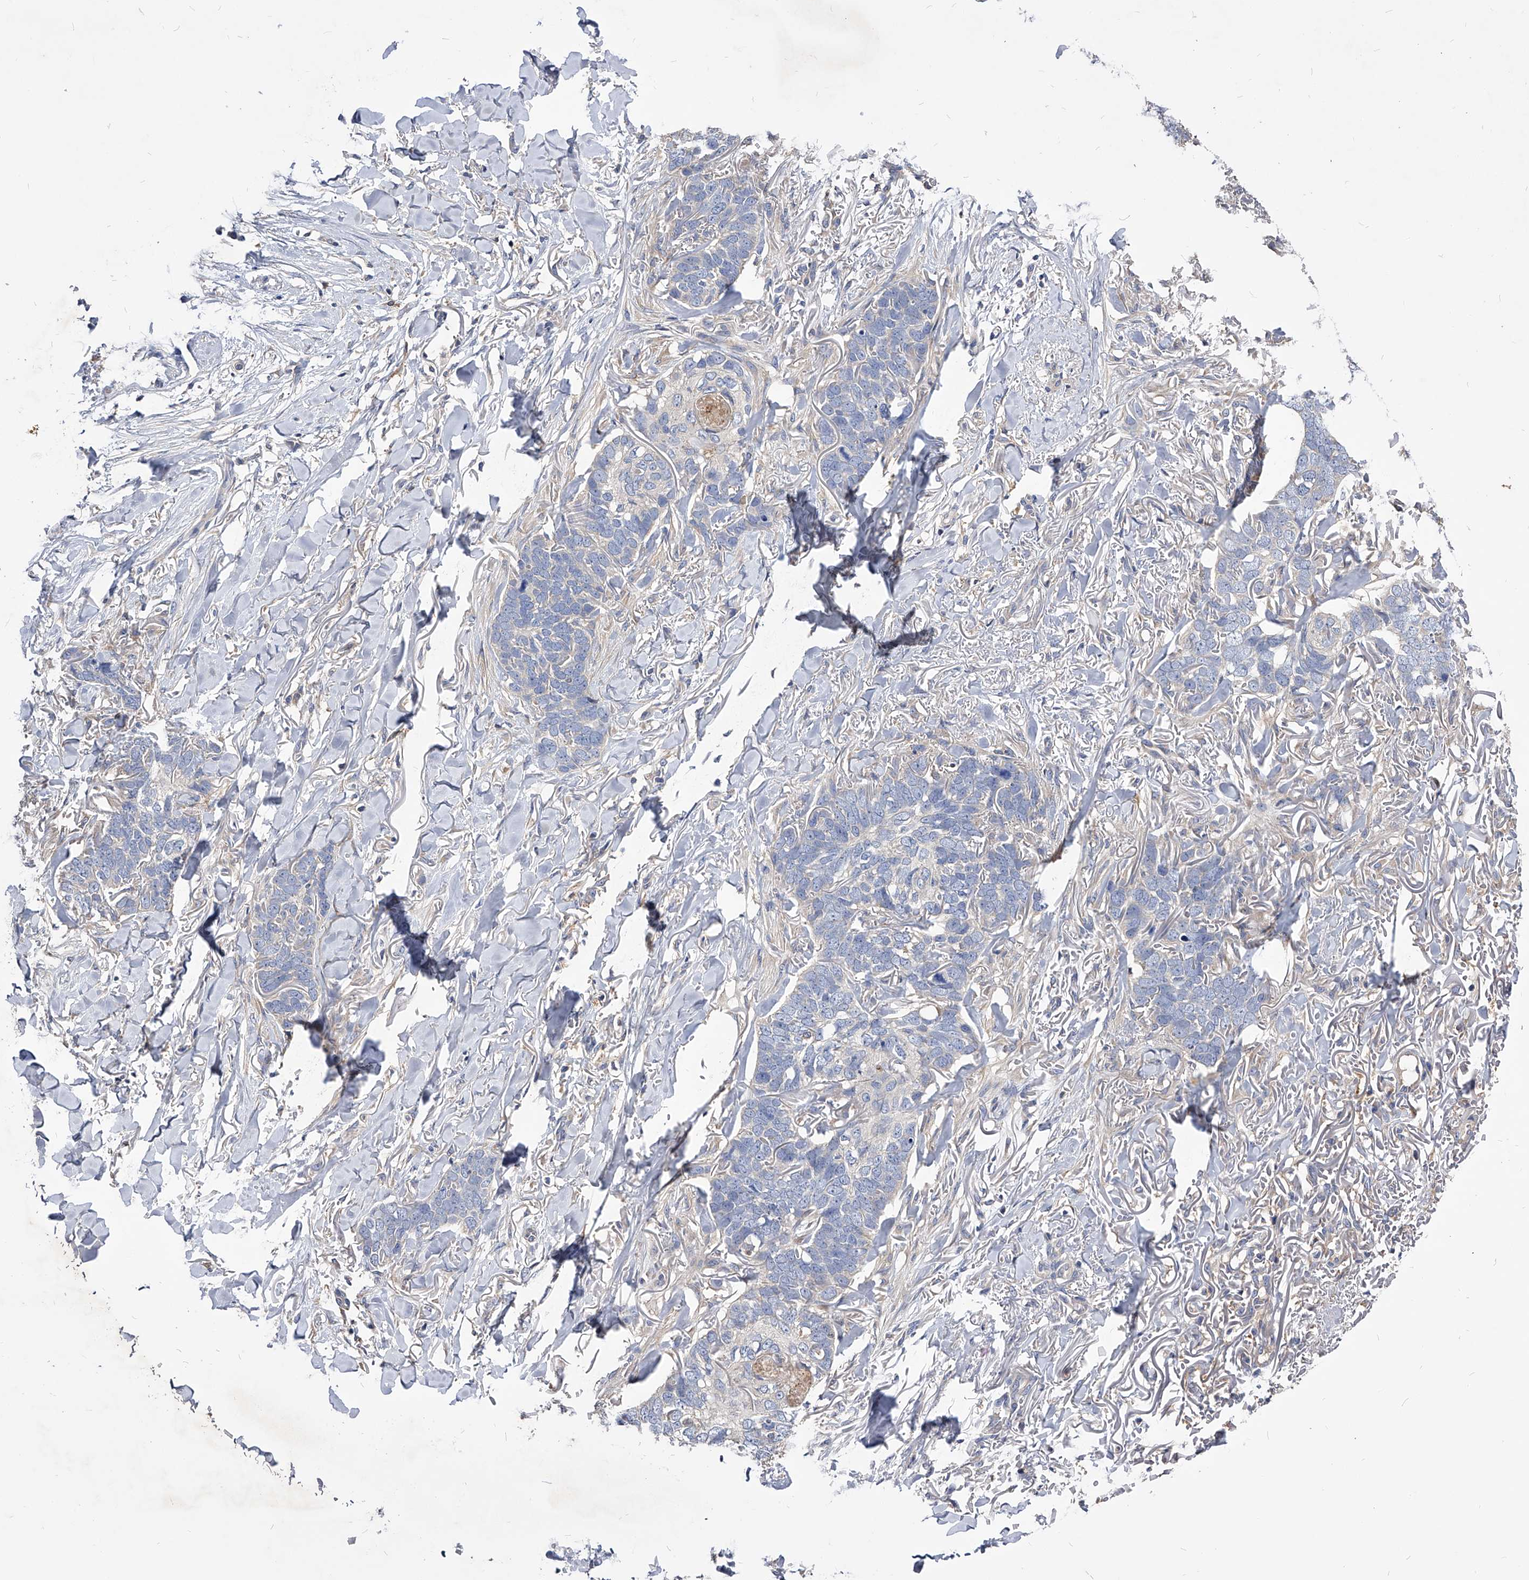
{"staining": {"intensity": "negative", "quantity": "none", "location": "none"}, "tissue": "skin cancer", "cell_type": "Tumor cells", "image_type": "cancer", "snomed": [{"axis": "morphology", "description": "Normal tissue, NOS"}, {"axis": "morphology", "description": "Basal cell carcinoma"}, {"axis": "topography", "description": "Skin"}], "caption": "Tumor cells are negative for protein expression in human skin cancer (basal cell carcinoma).", "gene": "ARL4C", "patient": {"sex": "male", "age": 77}}